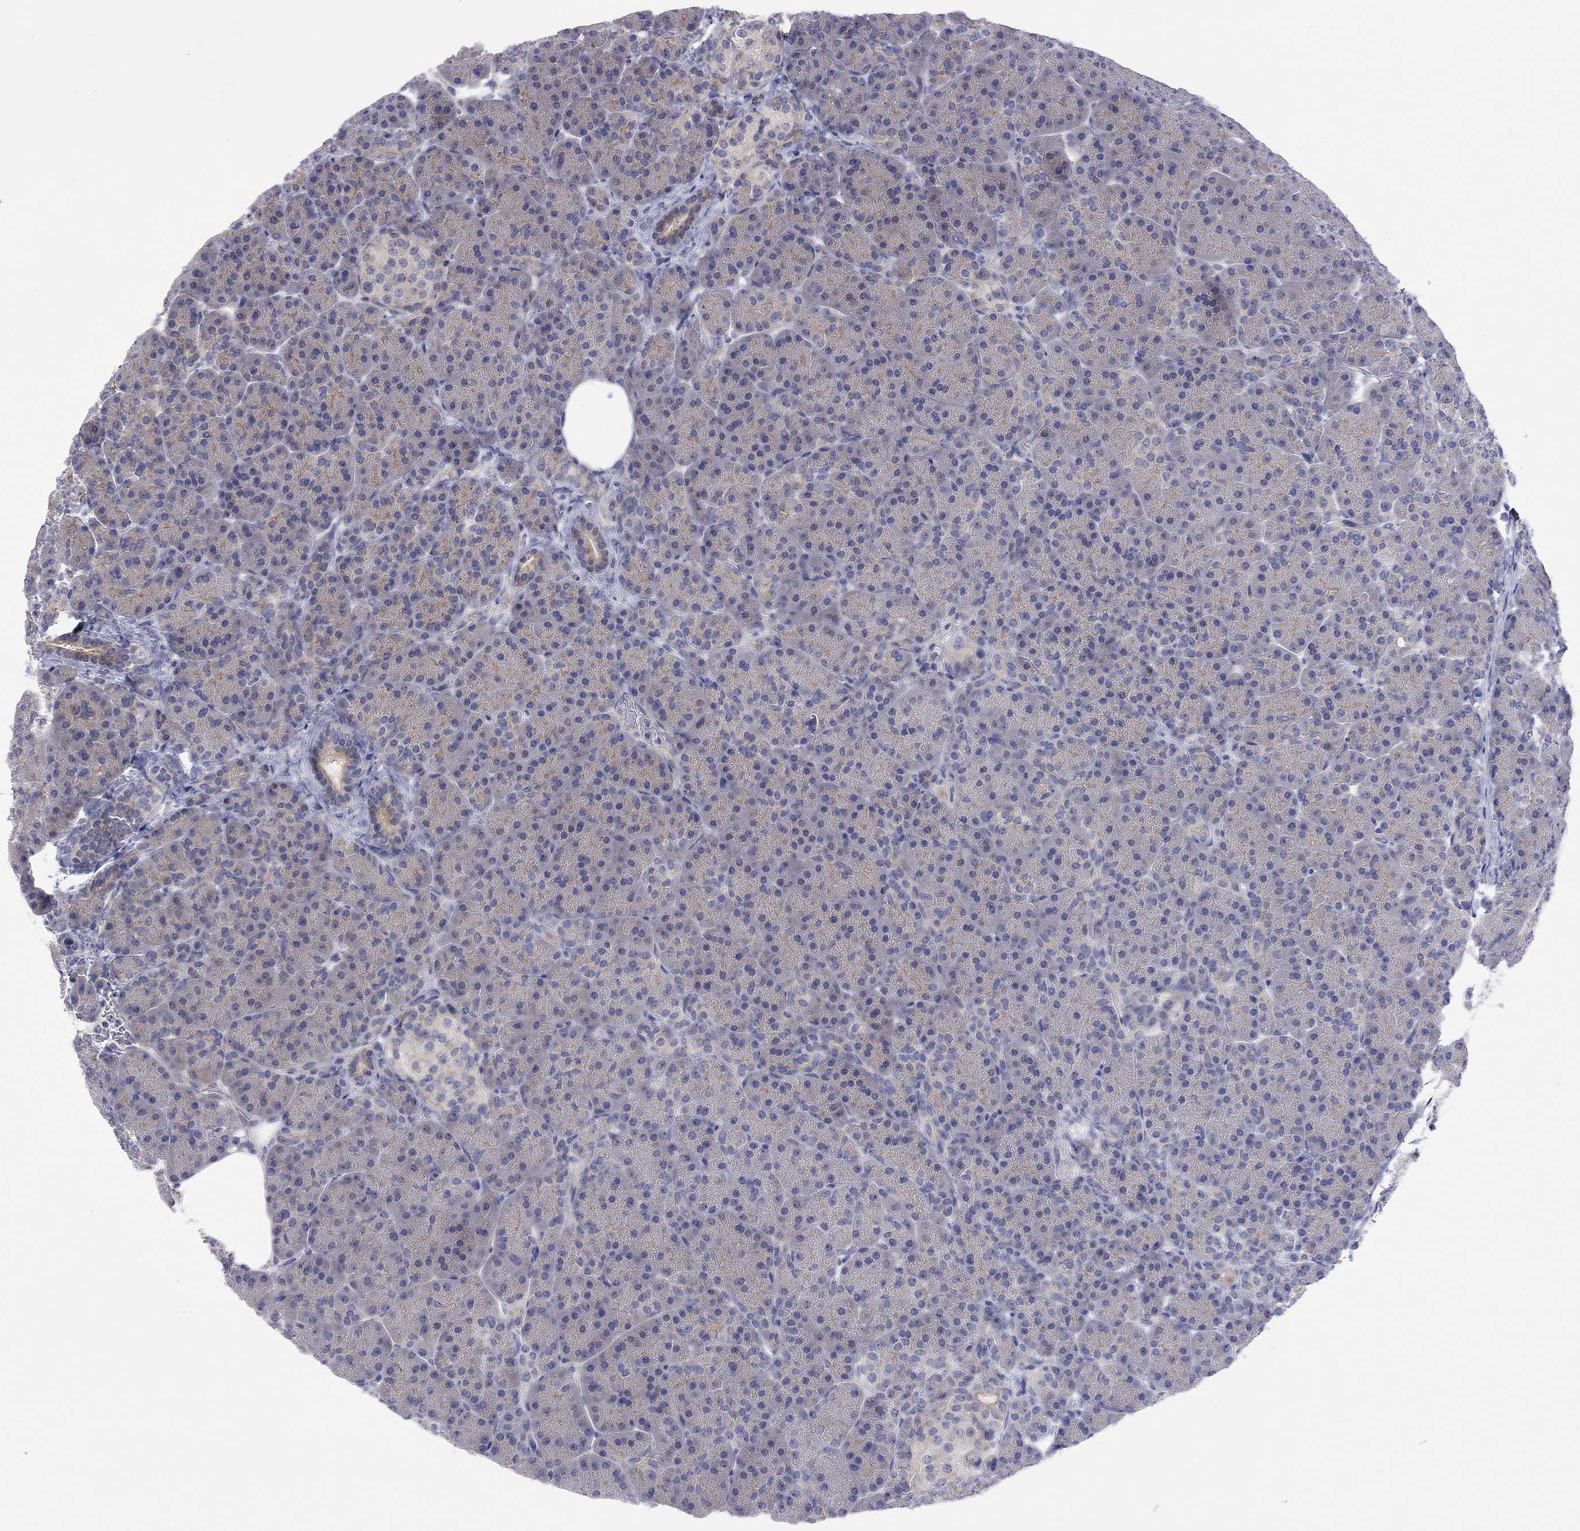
{"staining": {"intensity": "moderate", "quantity": ">75%", "location": "cytoplasmic/membranous"}, "tissue": "pancreas", "cell_type": "Exocrine glandular cells", "image_type": "normal", "snomed": [{"axis": "morphology", "description": "Normal tissue, NOS"}, {"axis": "topography", "description": "Pancreas"}], "caption": "Immunohistochemistry of normal human pancreas reveals medium levels of moderate cytoplasmic/membranous expression in about >75% of exocrine glandular cells.", "gene": "KCNB1", "patient": {"sex": "female", "age": 63}}